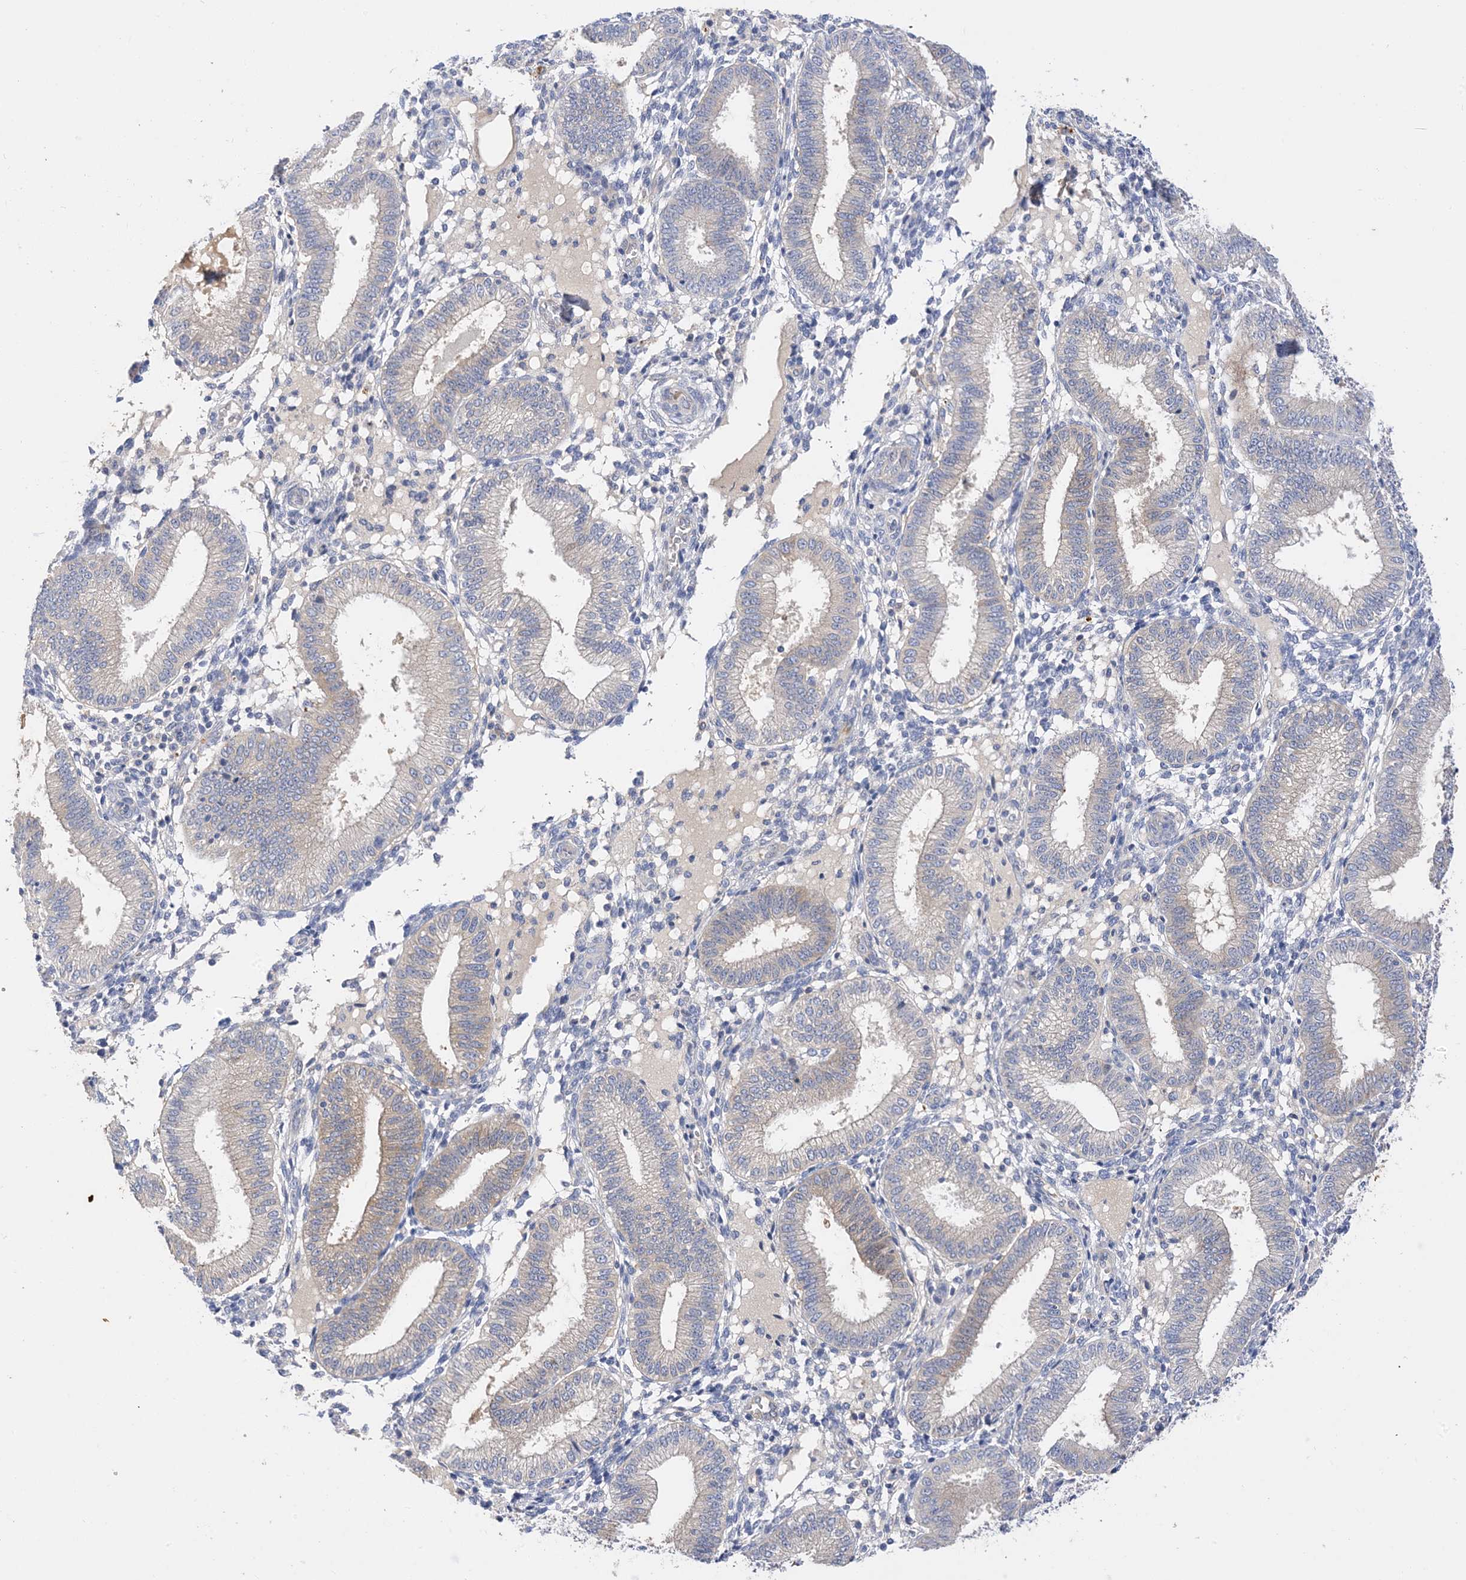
{"staining": {"intensity": "weak", "quantity": "<25%", "location": "cytoplasmic/membranous"}, "tissue": "endometrium", "cell_type": "Cells in endometrial stroma", "image_type": "normal", "snomed": [{"axis": "morphology", "description": "Normal tissue, NOS"}, {"axis": "topography", "description": "Endometrium"}], "caption": "A histopathology image of human endometrium is negative for staining in cells in endometrial stroma. (DAB immunohistochemistry visualized using brightfield microscopy, high magnification).", "gene": "ARV1", "patient": {"sex": "female", "age": 39}}